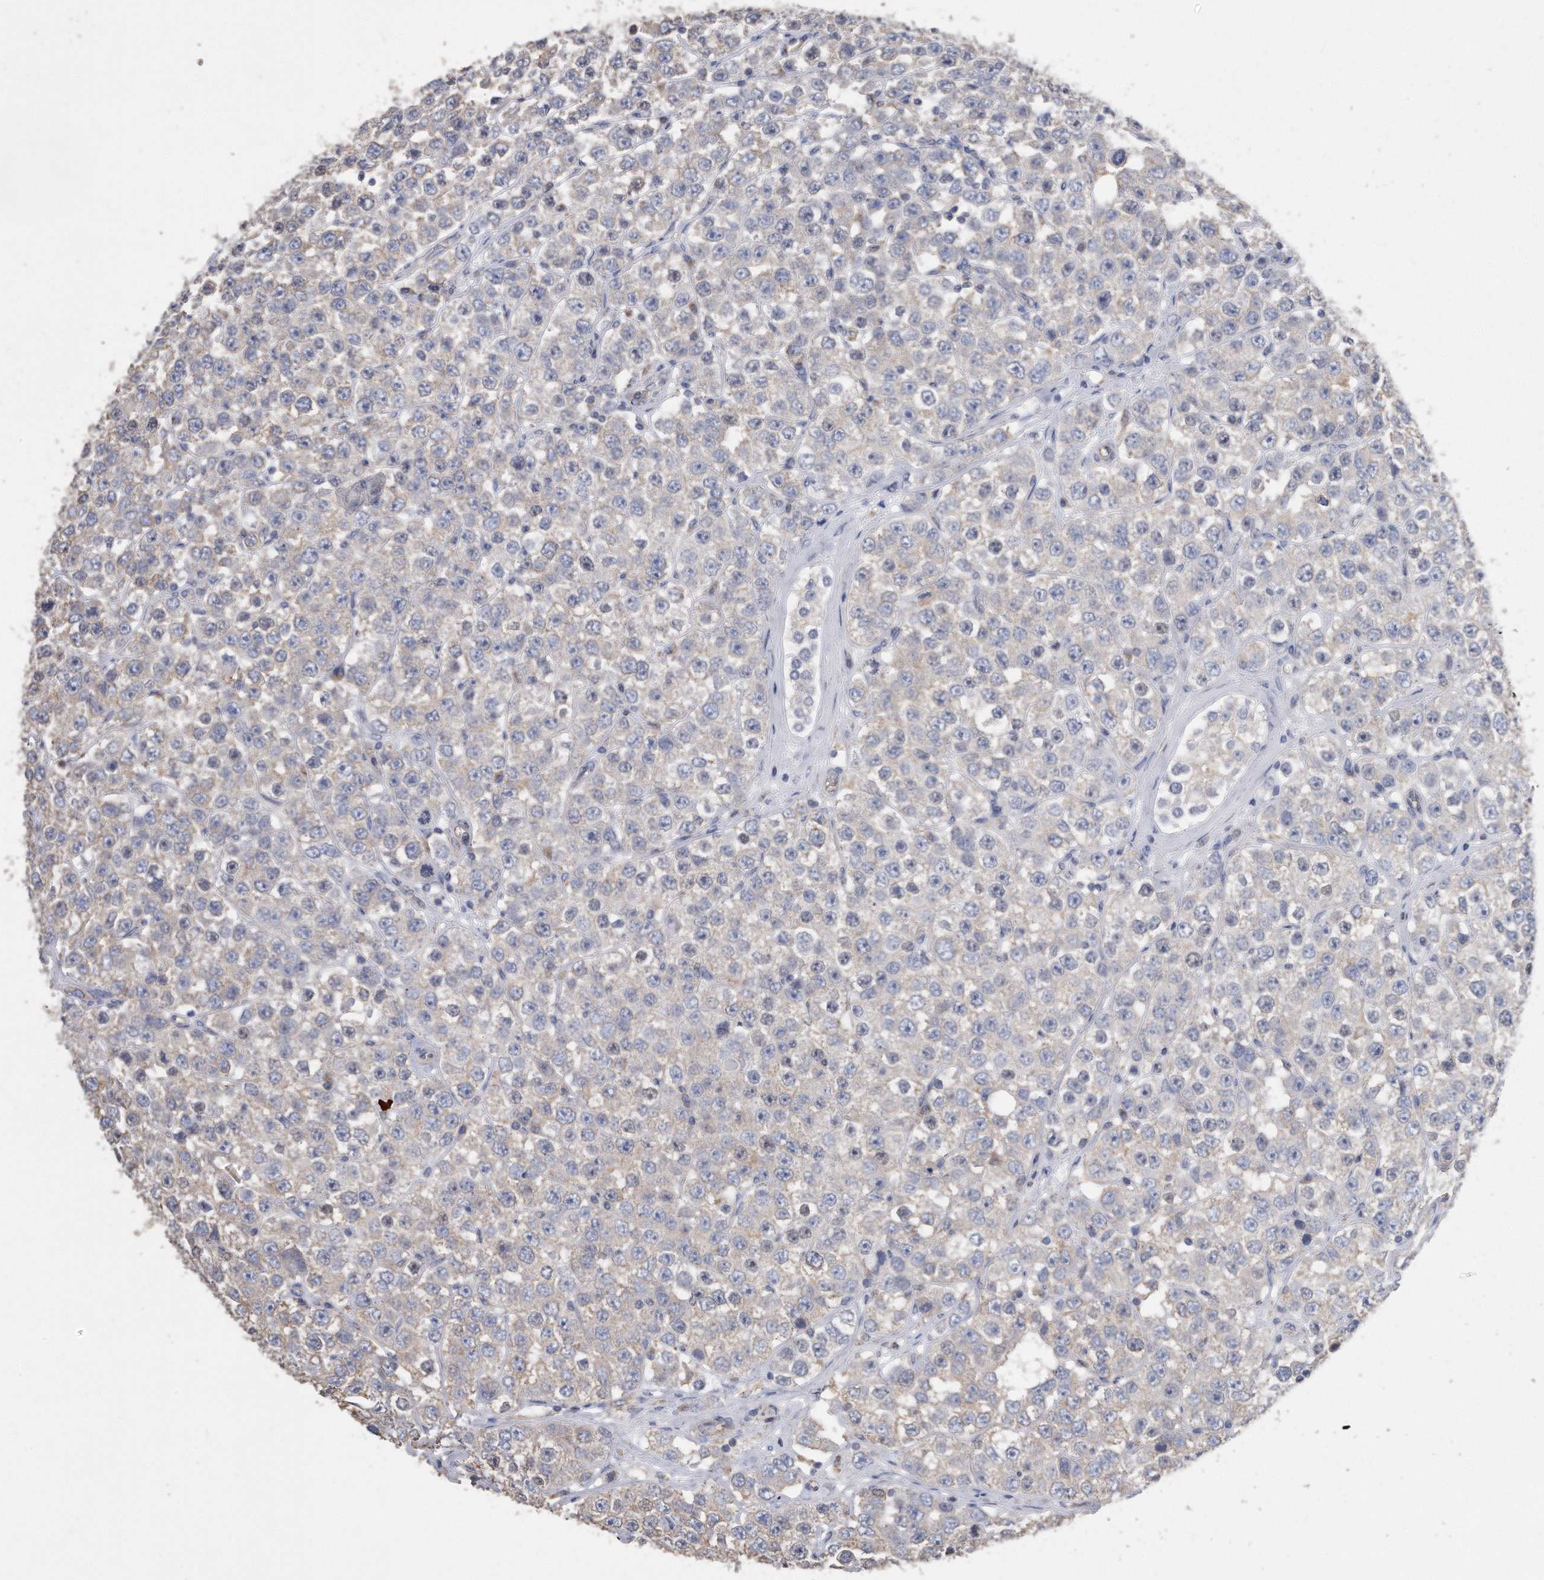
{"staining": {"intensity": "negative", "quantity": "none", "location": "none"}, "tissue": "testis cancer", "cell_type": "Tumor cells", "image_type": "cancer", "snomed": [{"axis": "morphology", "description": "Seminoma, NOS"}, {"axis": "topography", "description": "Testis"}], "caption": "An image of testis cancer (seminoma) stained for a protein reveals no brown staining in tumor cells.", "gene": "CDCP1", "patient": {"sex": "male", "age": 28}}